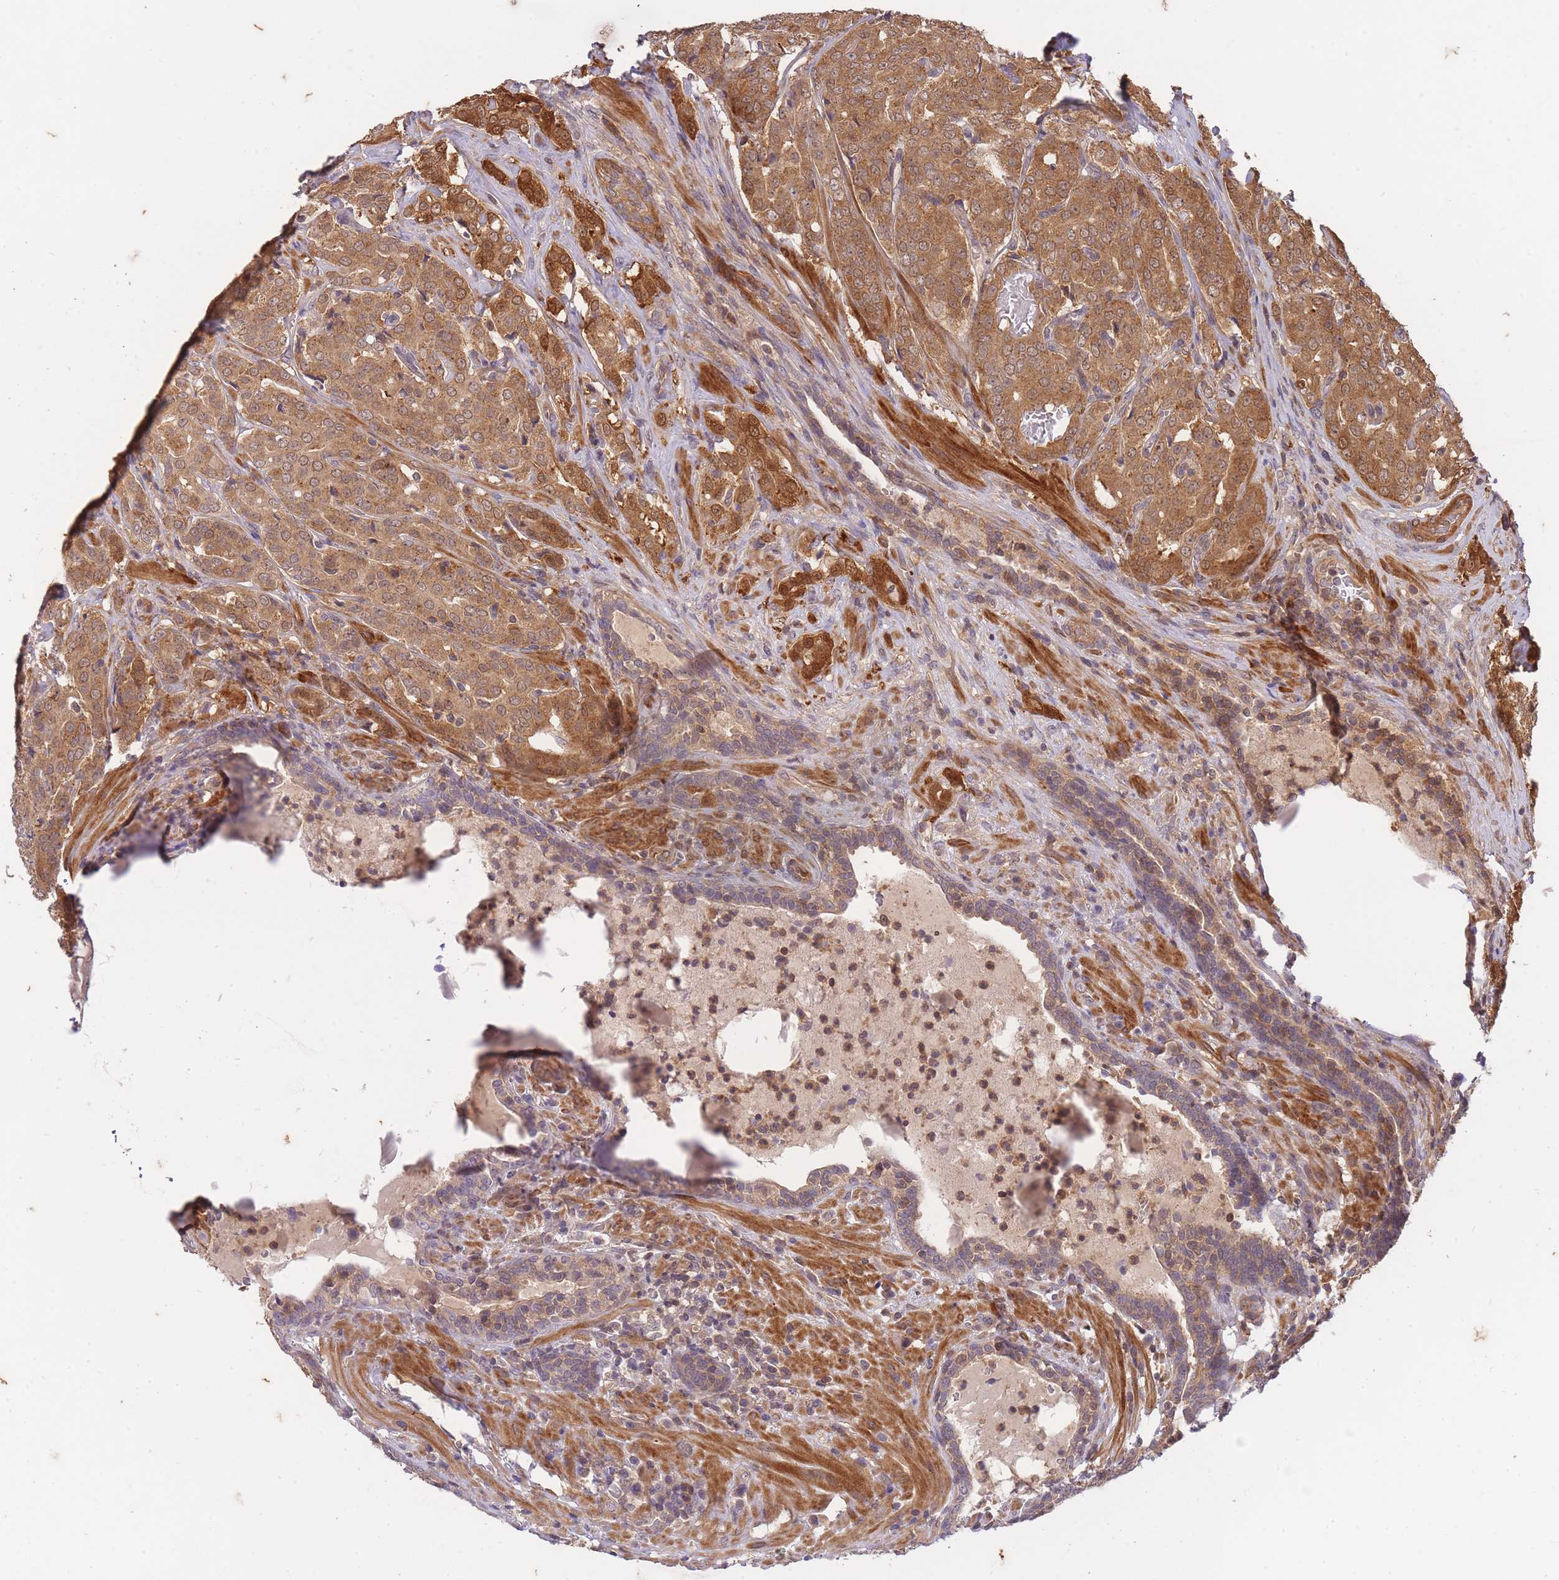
{"staining": {"intensity": "moderate", "quantity": ">75%", "location": "cytoplasmic/membranous,nuclear"}, "tissue": "prostate cancer", "cell_type": "Tumor cells", "image_type": "cancer", "snomed": [{"axis": "morphology", "description": "Adenocarcinoma, High grade"}, {"axis": "topography", "description": "Prostate"}], "caption": "This histopathology image displays IHC staining of human prostate high-grade adenocarcinoma, with medium moderate cytoplasmic/membranous and nuclear positivity in approximately >75% of tumor cells.", "gene": "ST8SIA4", "patient": {"sex": "male", "age": 68}}